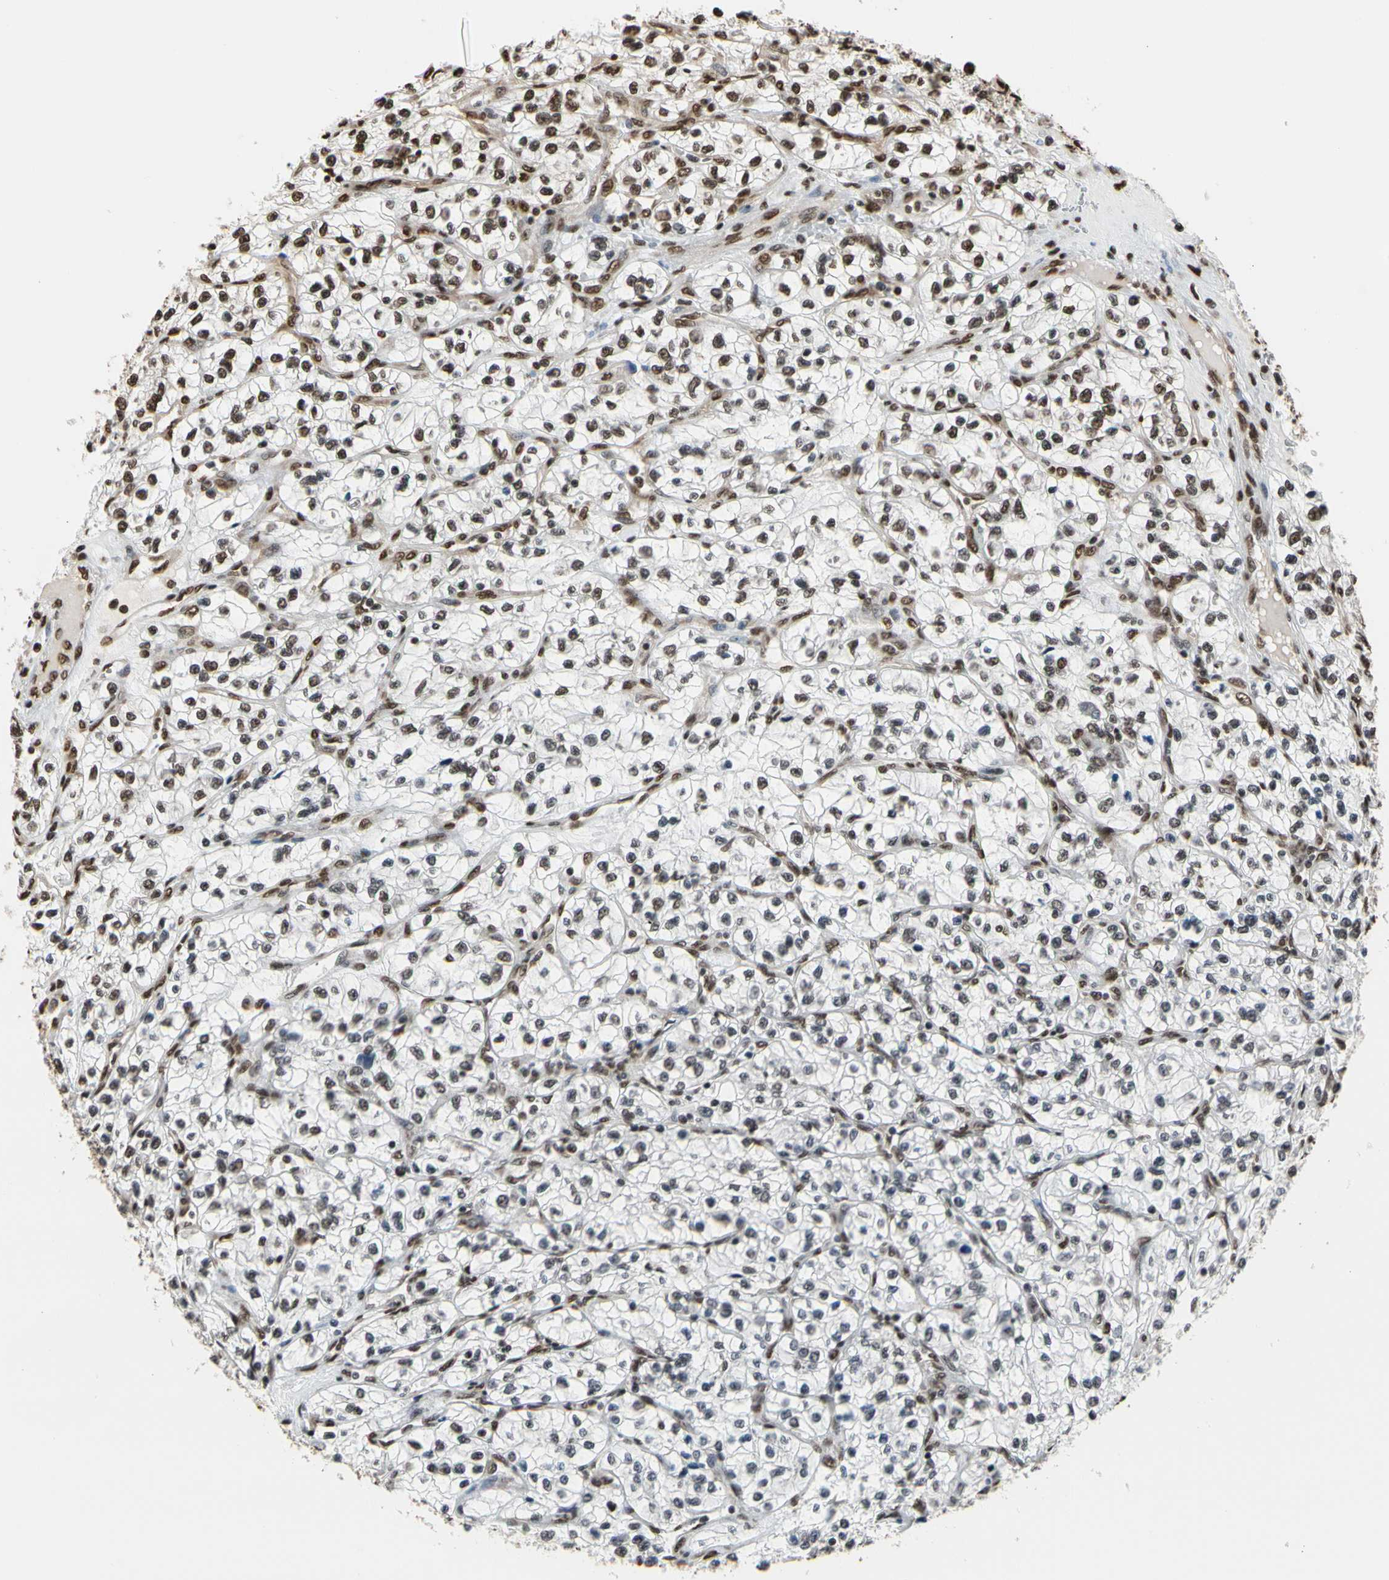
{"staining": {"intensity": "strong", "quantity": ">75%", "location": "nuclear"}, "tissue": "renal cancer", "cell_type": "Tumor cells", "image_type": "cancer", "snomed": [{"axis": "morphology", "description": "Adenocarcinoma, NOS"}, {"axis": "topography", "description": "Kidney"}], "caption": "Brown immunohistochemical staining in human adenocarcinoma (renal) shows strong nuclear positivity in about >75% of tumor cells. (DAB (3,3'-diaminobenzidine) IHC, brown staining for protein, blue staining for nuclei).", "gene": "HNRNPK", "patient": {"sex": "female", "age": 57}}